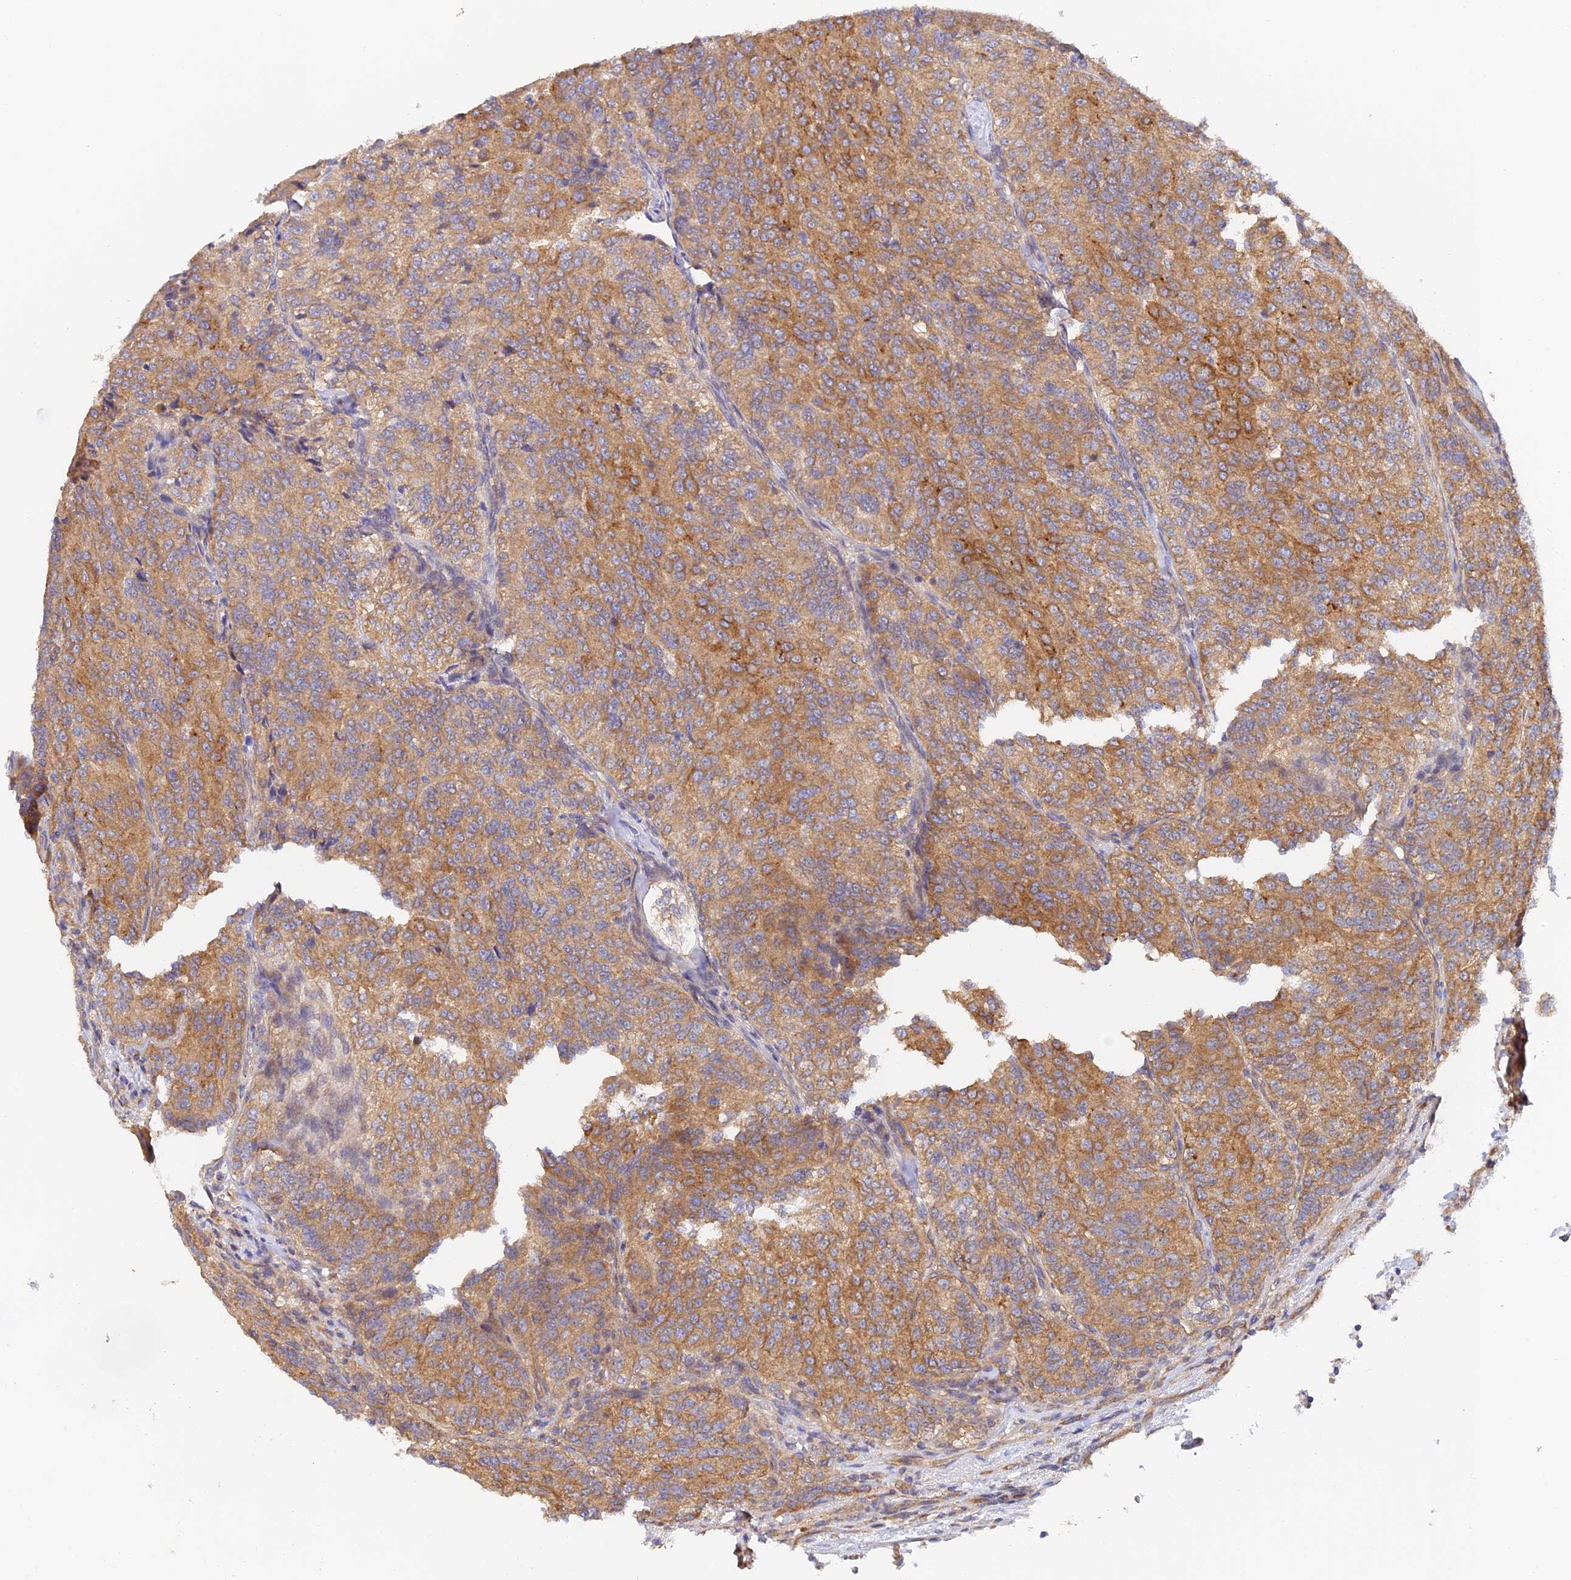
{"staining": {"intensity": "moderate", "quantity": ">75%", "location": "cytoplasmic/membranous"}, "tissue": "renal cancer", "cell_type": "Tumor cells", "image_type": "cancer", "snomed": [{"axis": "morphology", "description": "Adenocarcinoma, NOS"}, {"axis": "topography", "description": "Kidney"}], "caption": "Immunohistochemistry (IHC) histopathology image of human renal cancer (adenocarcinoma) stained for a protein (brown), which exhibits medium levels of moderate cytoplasmic/membranous expression in approximately >75% of tumor cells.", "gene": "MYO9A", "patient": {"sex": "female", "age": 63}}